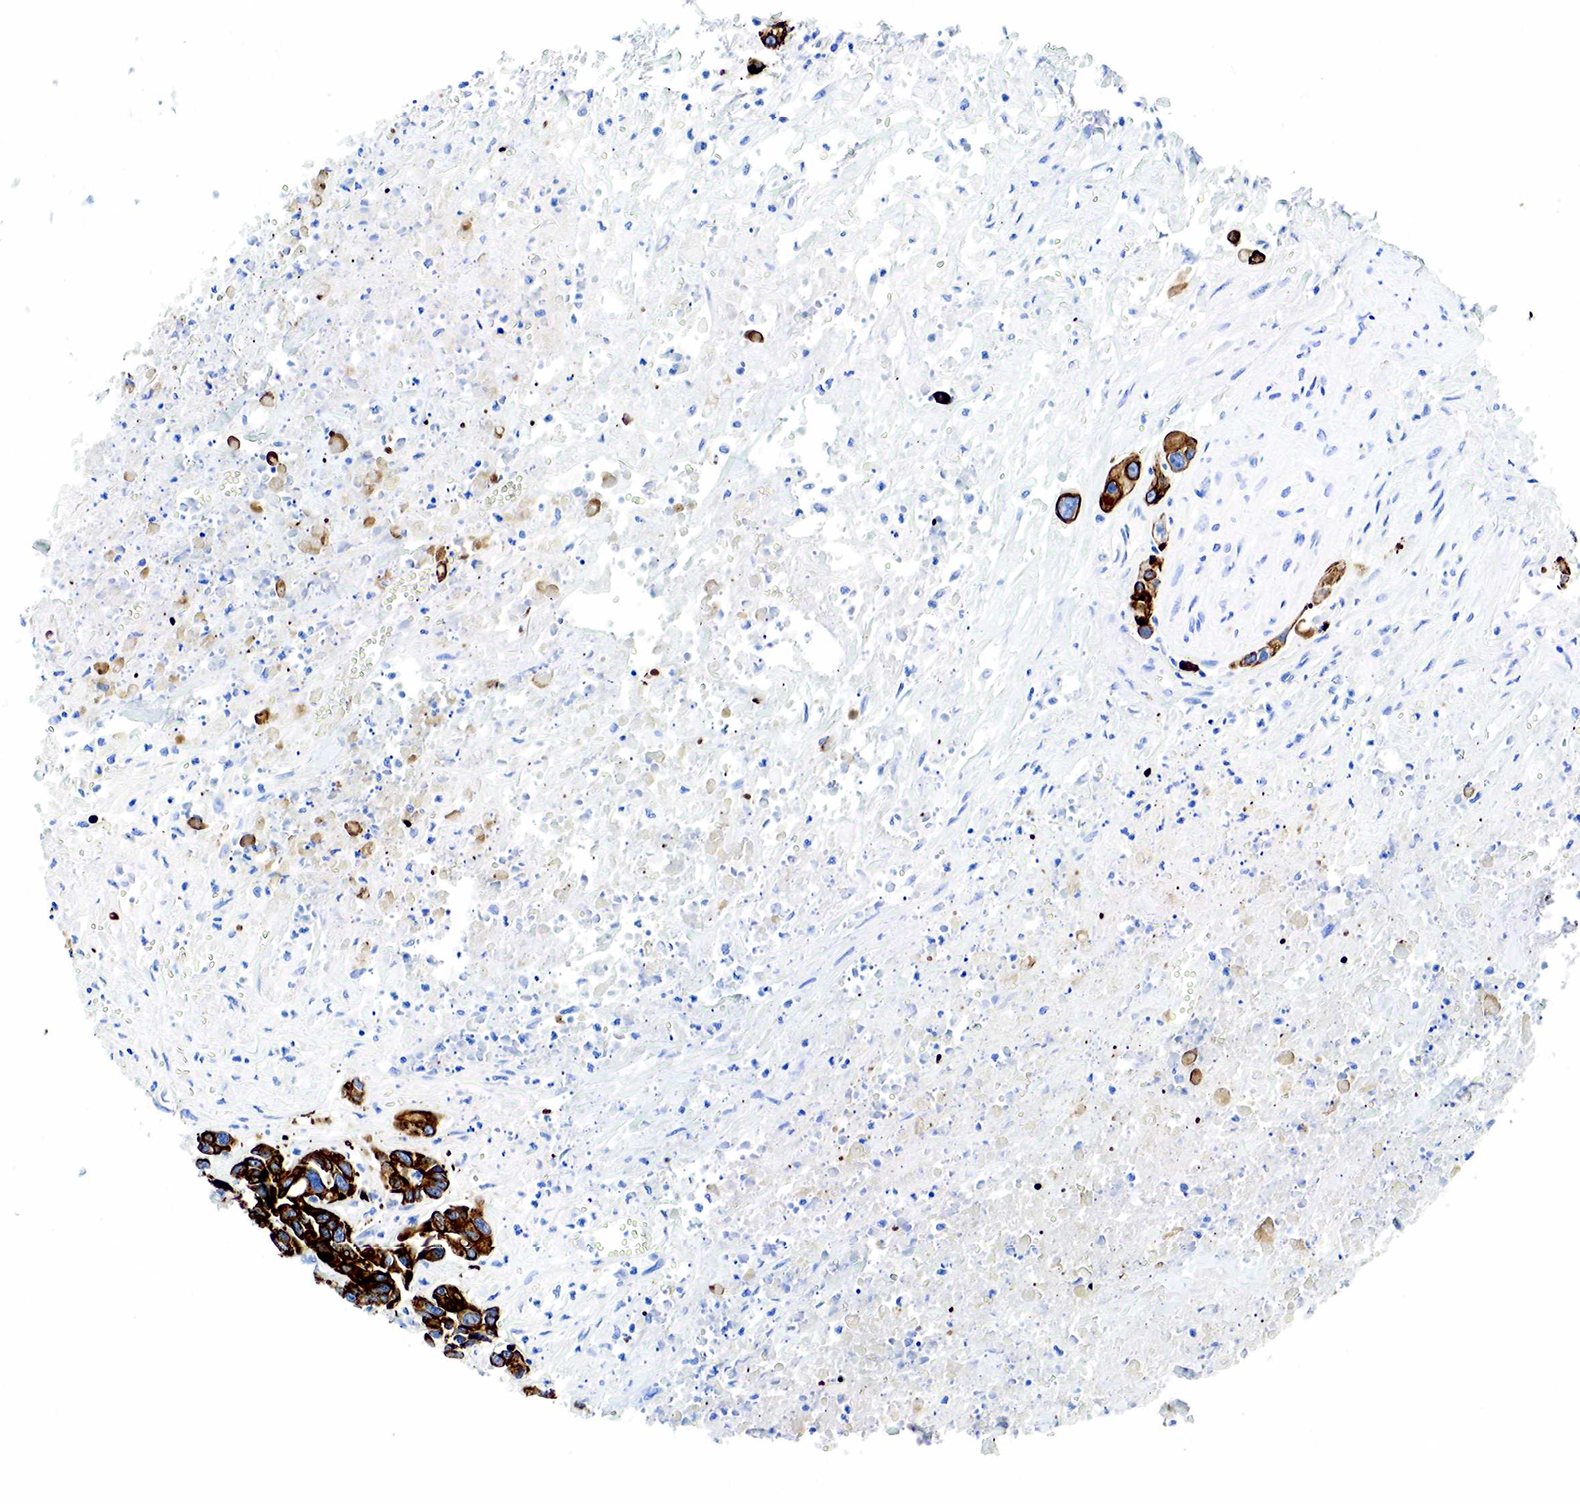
{"staining": {"intensity": "strong", "quantity": ">75%", "location": "cytoplasmic/membranous"}, "tissue": "urothelial cancer", "cell_type": "Tumor cells", "image_type": "cancer", "snomed": [{"axis": "morphology", "description": "Urothelial carcinoma, High grade"}, {"axis": "topography", "description": "Urinary bladder"}], "caption": "The histopathology image reveals staining of urothelial cancer, revealing strong cytoplasmic/membranous protein expression (brown color) within tumor cells.", "gene": "KRT18", "patient": {"sex": "male", "age": 86}}